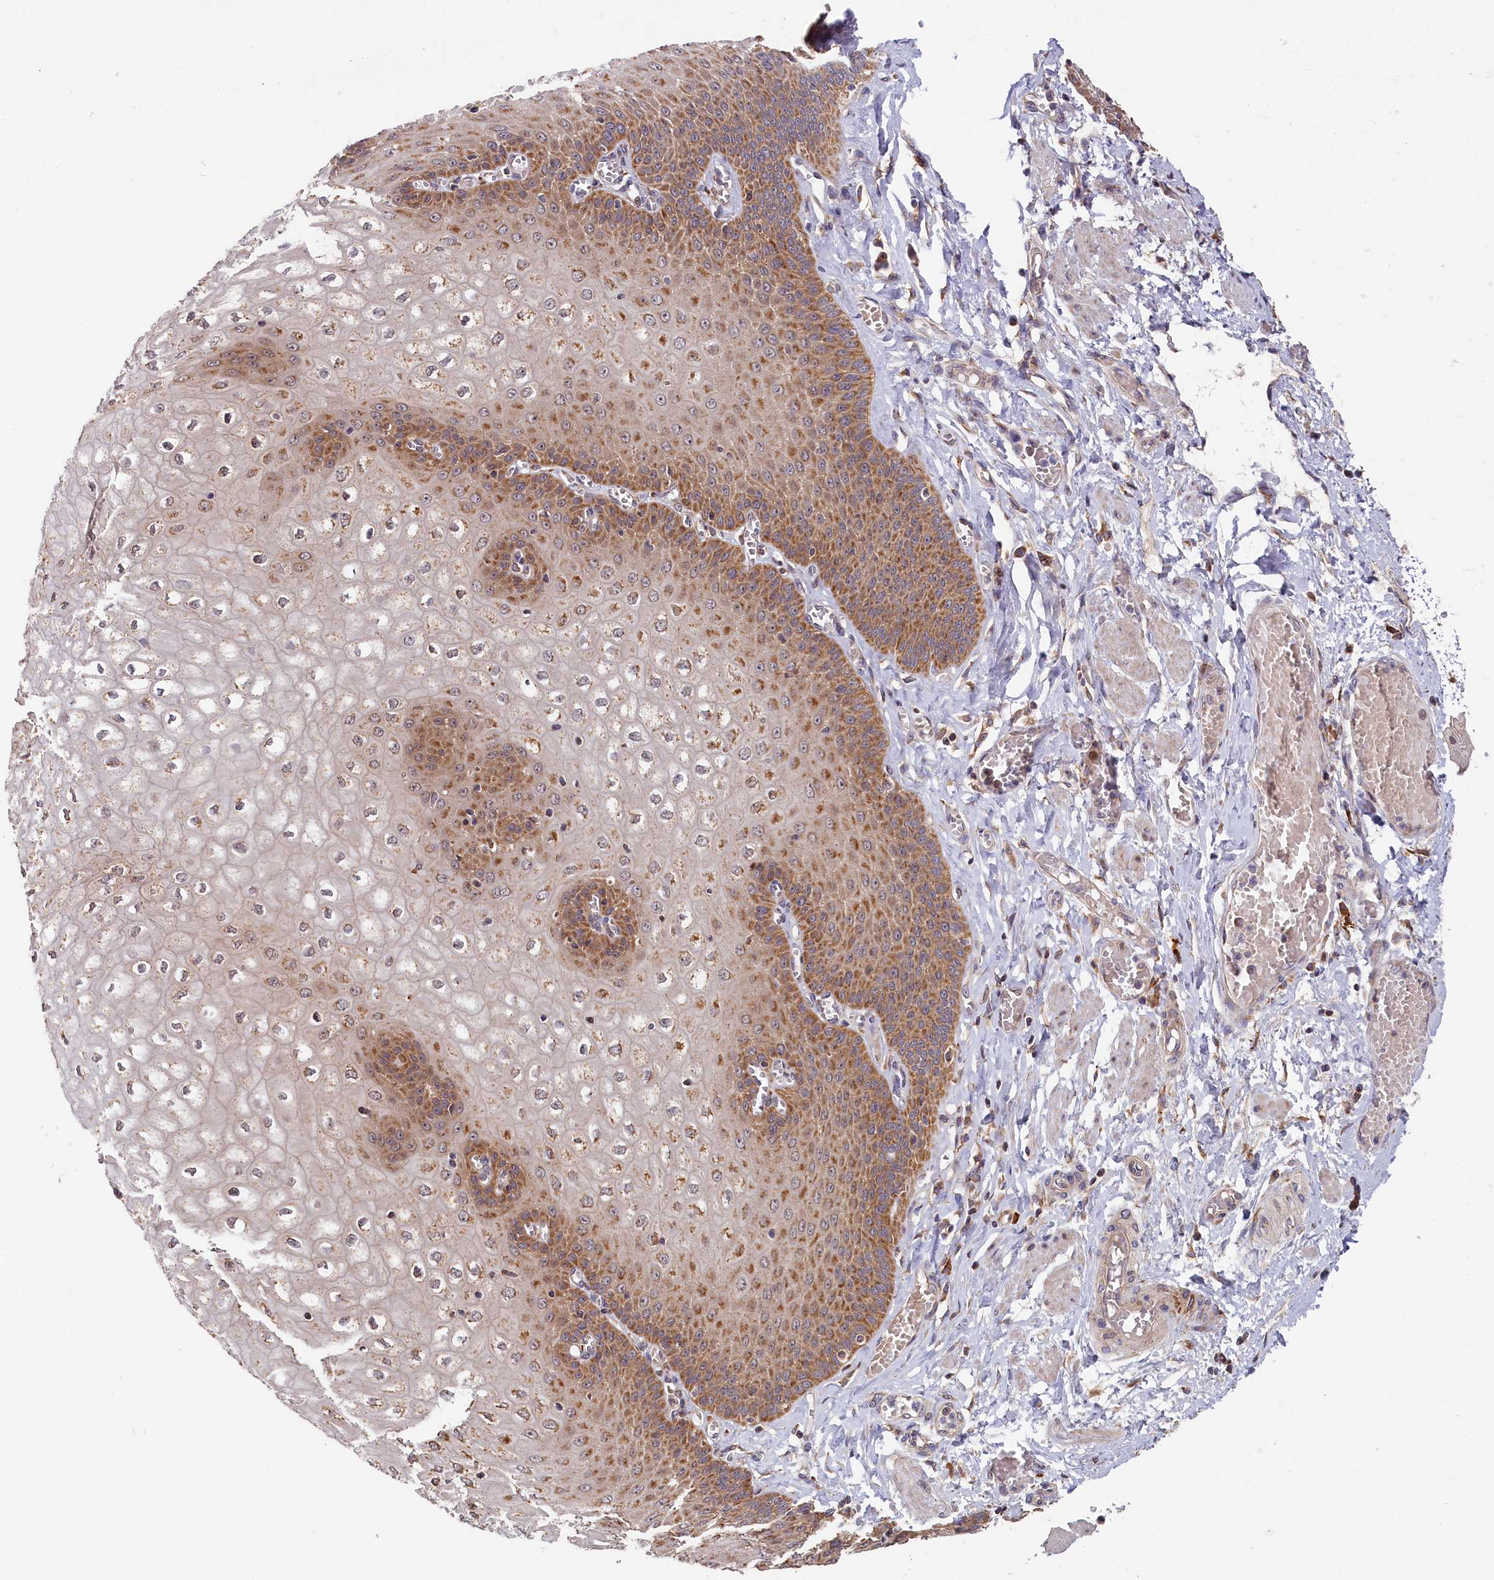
{"staining": {"intensity": "moderate", "quantity": "25%-75%", "location": "cytoplasmic/membranous"}, "tissue": "esophagus", "cell_type": "Squamous epithelial cells", "image_type": "normal", "snomed": [{"axis": "morphology", "description": "Normal tissue, NOS"}, {"axis": "topography", "description": "Esophagus"}], "caption": "Human esophagus stained with a protein marker displays moderate staining in squamous epithelial cells.", "gene": "CEP44", "patient": {"sex": "male", "age": 60}}